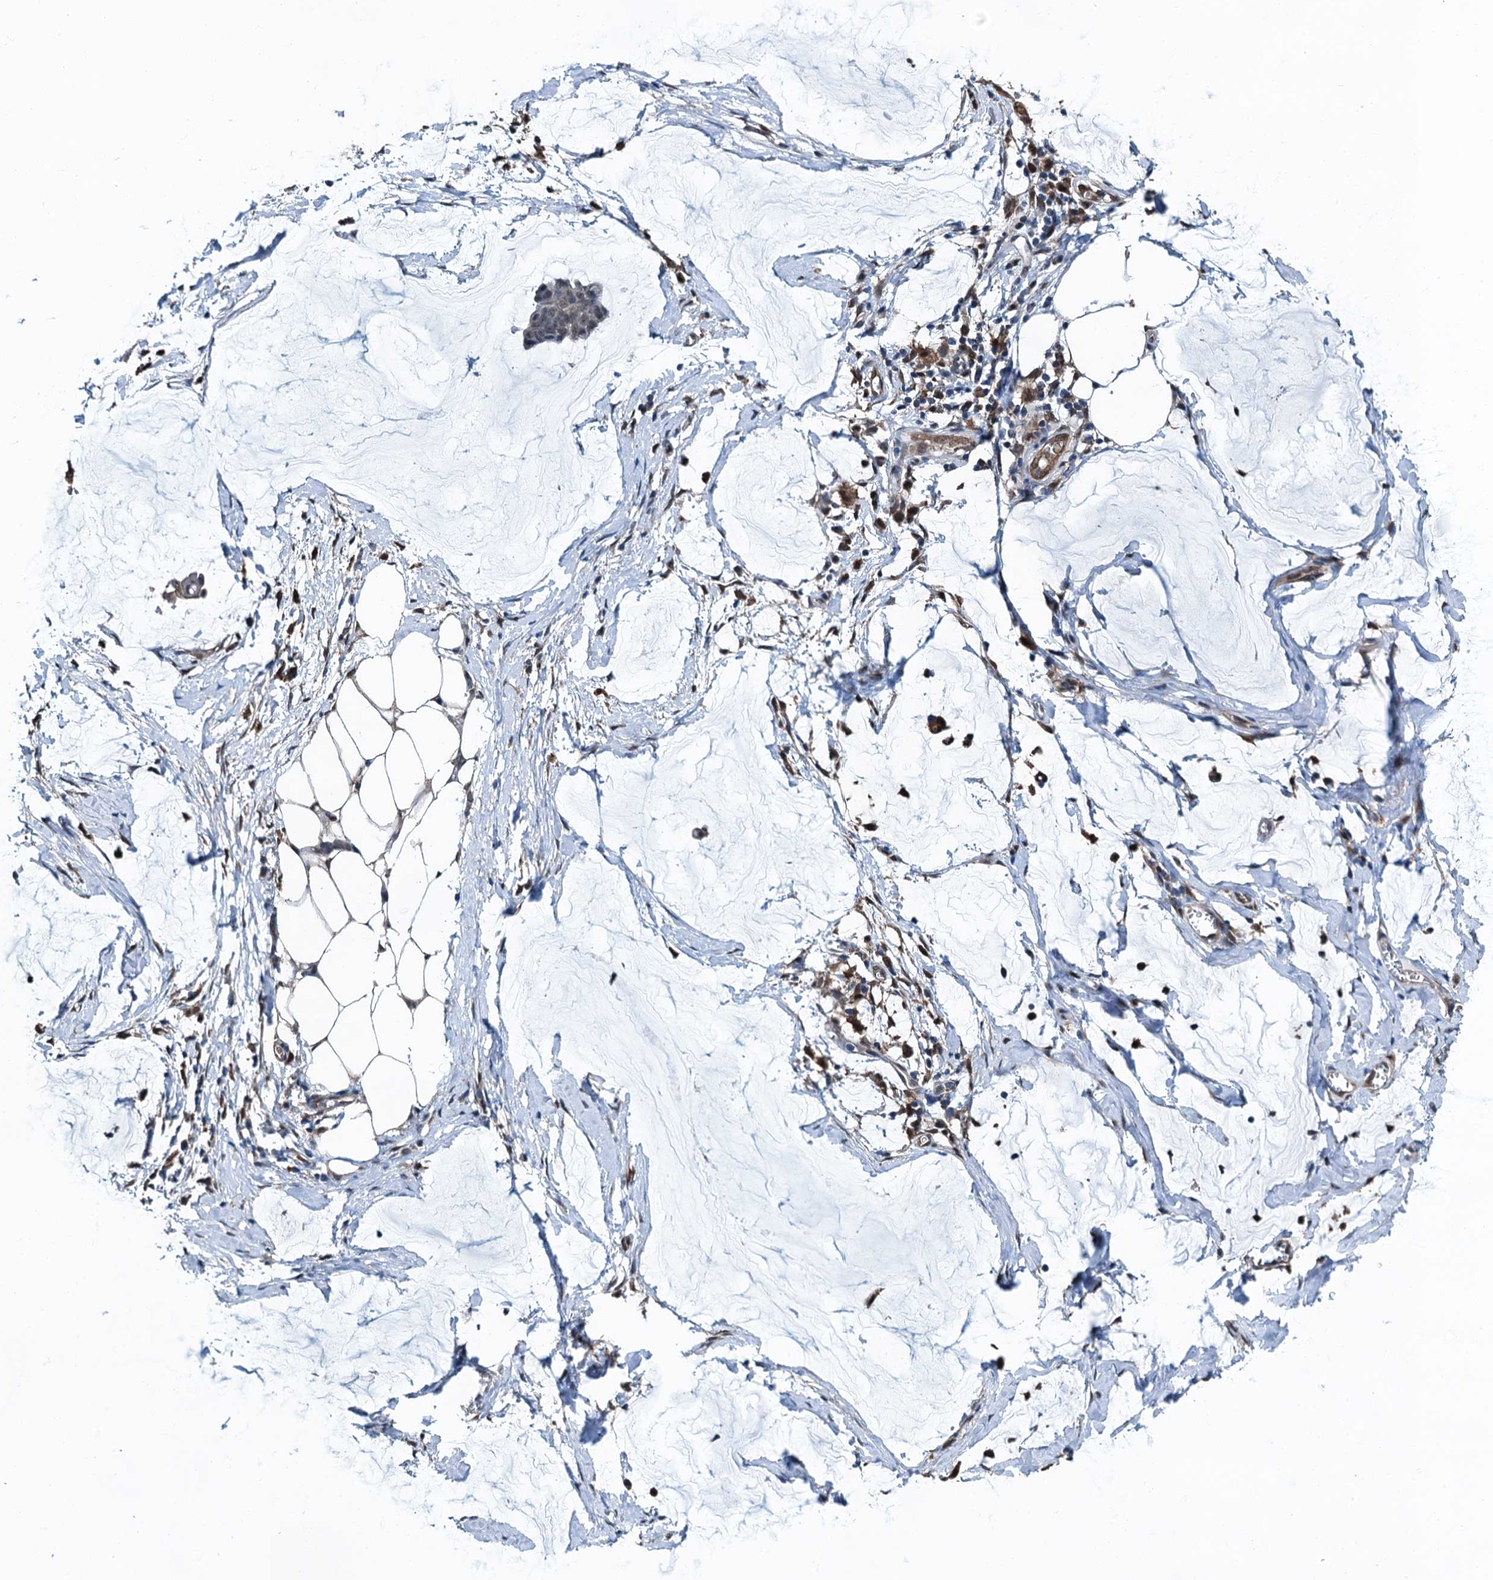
{"staining": {"intensity": "negative", "quantity": "none", "location": "none"}, "tissue": "ovarian cancer", "cell_type": "Tumor cells", "image_type": "cancer", "snomed": [{"axis": "morphology", "description": "Cystadenocarcinoma, mucinous, NOS"}, {"axis": "topography", "description": "Ovary"}], "caption": "An immunohistochemistry histopathology image of ovarian cancer is shown. There is no staining in tumor cells of ovarian cancer. (DAB (3,3'-diaminobenzidine) immunohistochemistry visualized using brightfield microscopy, high magnification).", "gene": "RNH1", "patient": {"sex": "female", "age": 73}}